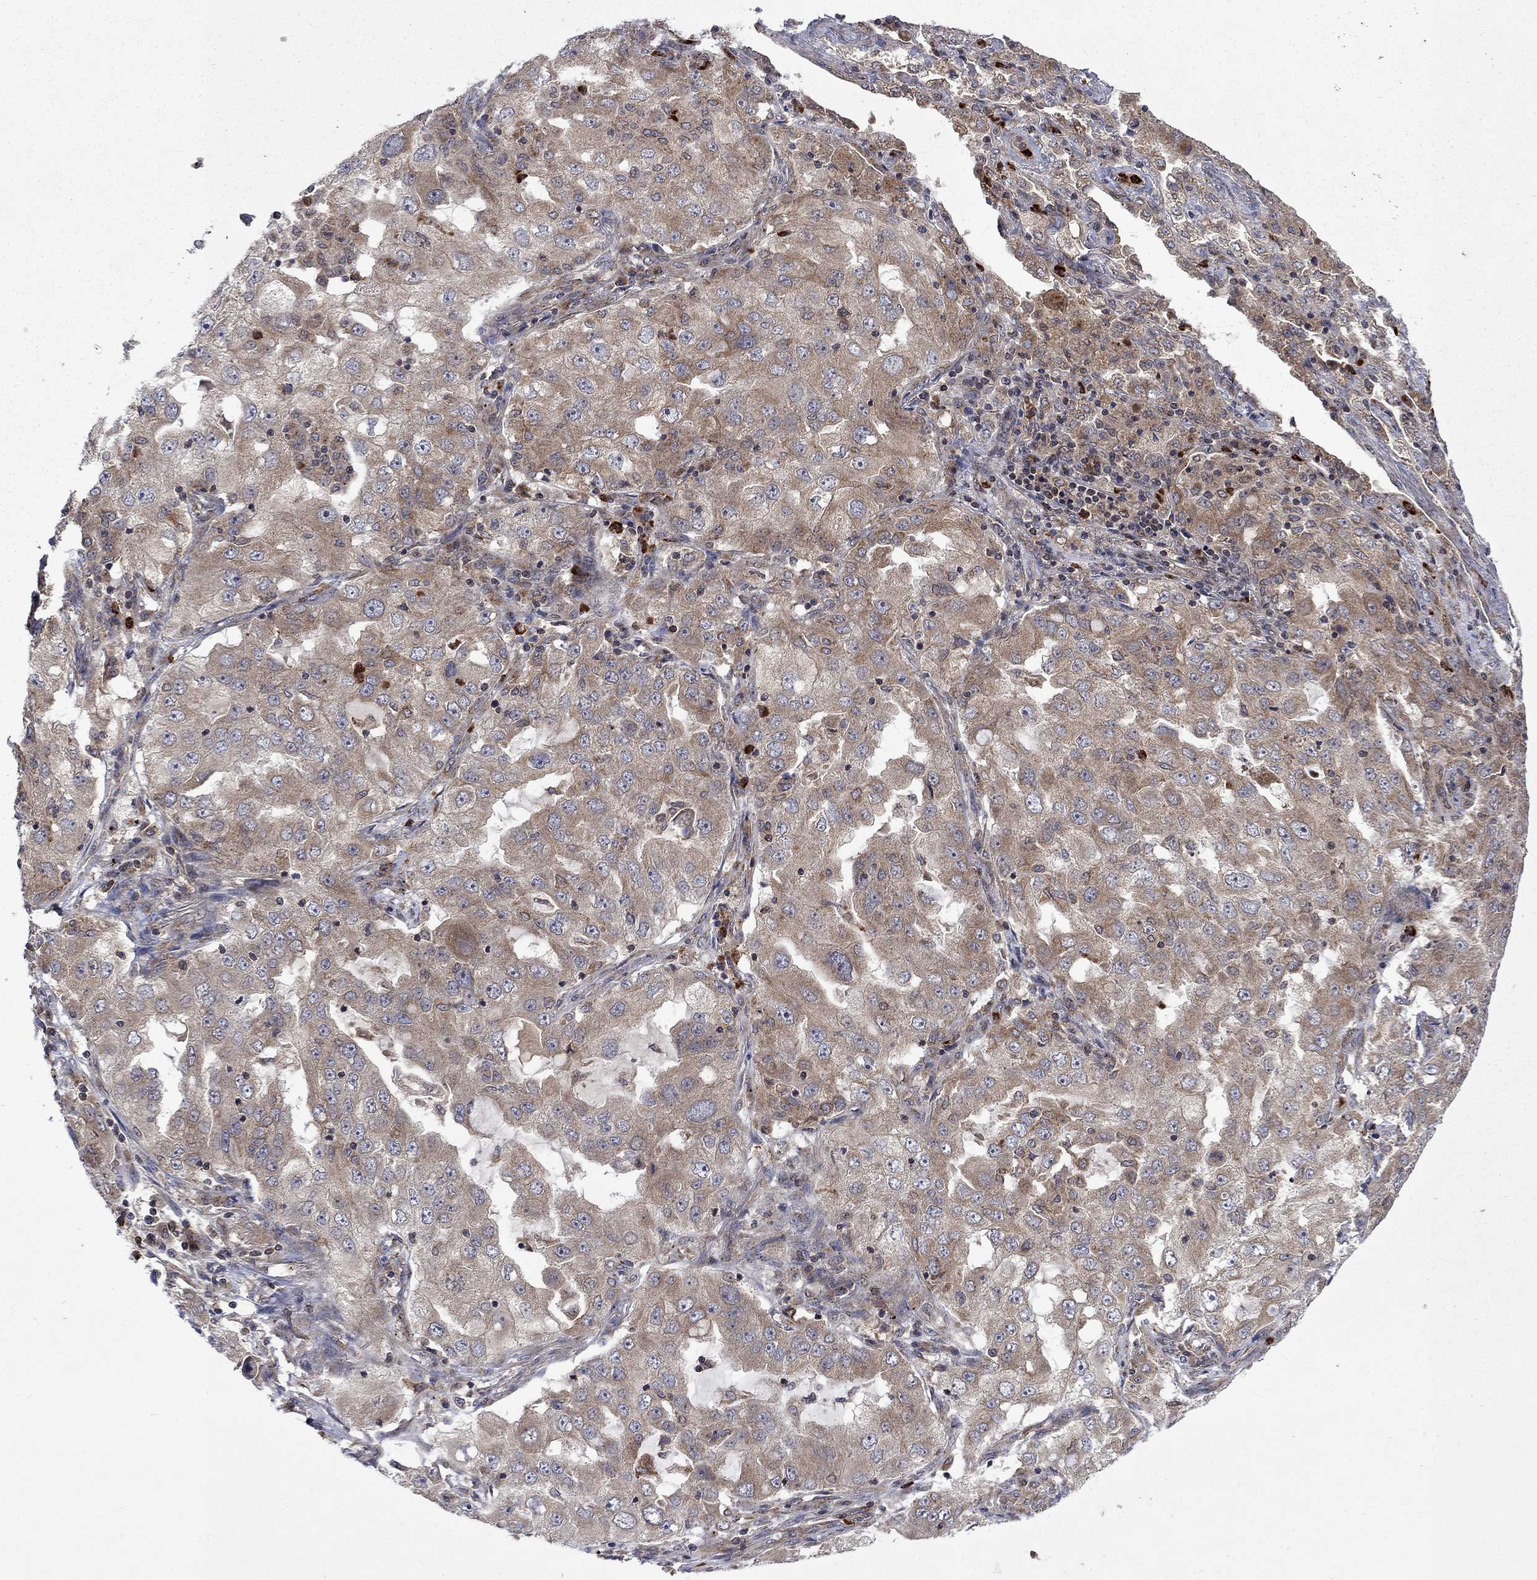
{"staining": {"intensity": "weak", "quantity": ">75%", "location": "cytoplasmic/membranous"}, "tissue": "lung cancer", "cell_type": "Tumor cells", "image_type": "cancer", "snomed": [{"axis": "morphology", "description": "Adenocarcinoma, NOS"}, {"axis": "topography", "description": "Lung"}], "caption": "Lung cancer stained with a brown dye shows weak cytoplasmic/membranous positive staining in about >75% of tumor cells.", "gene": "TMEM33", "patient": {"sex": "female", "age": 61}}